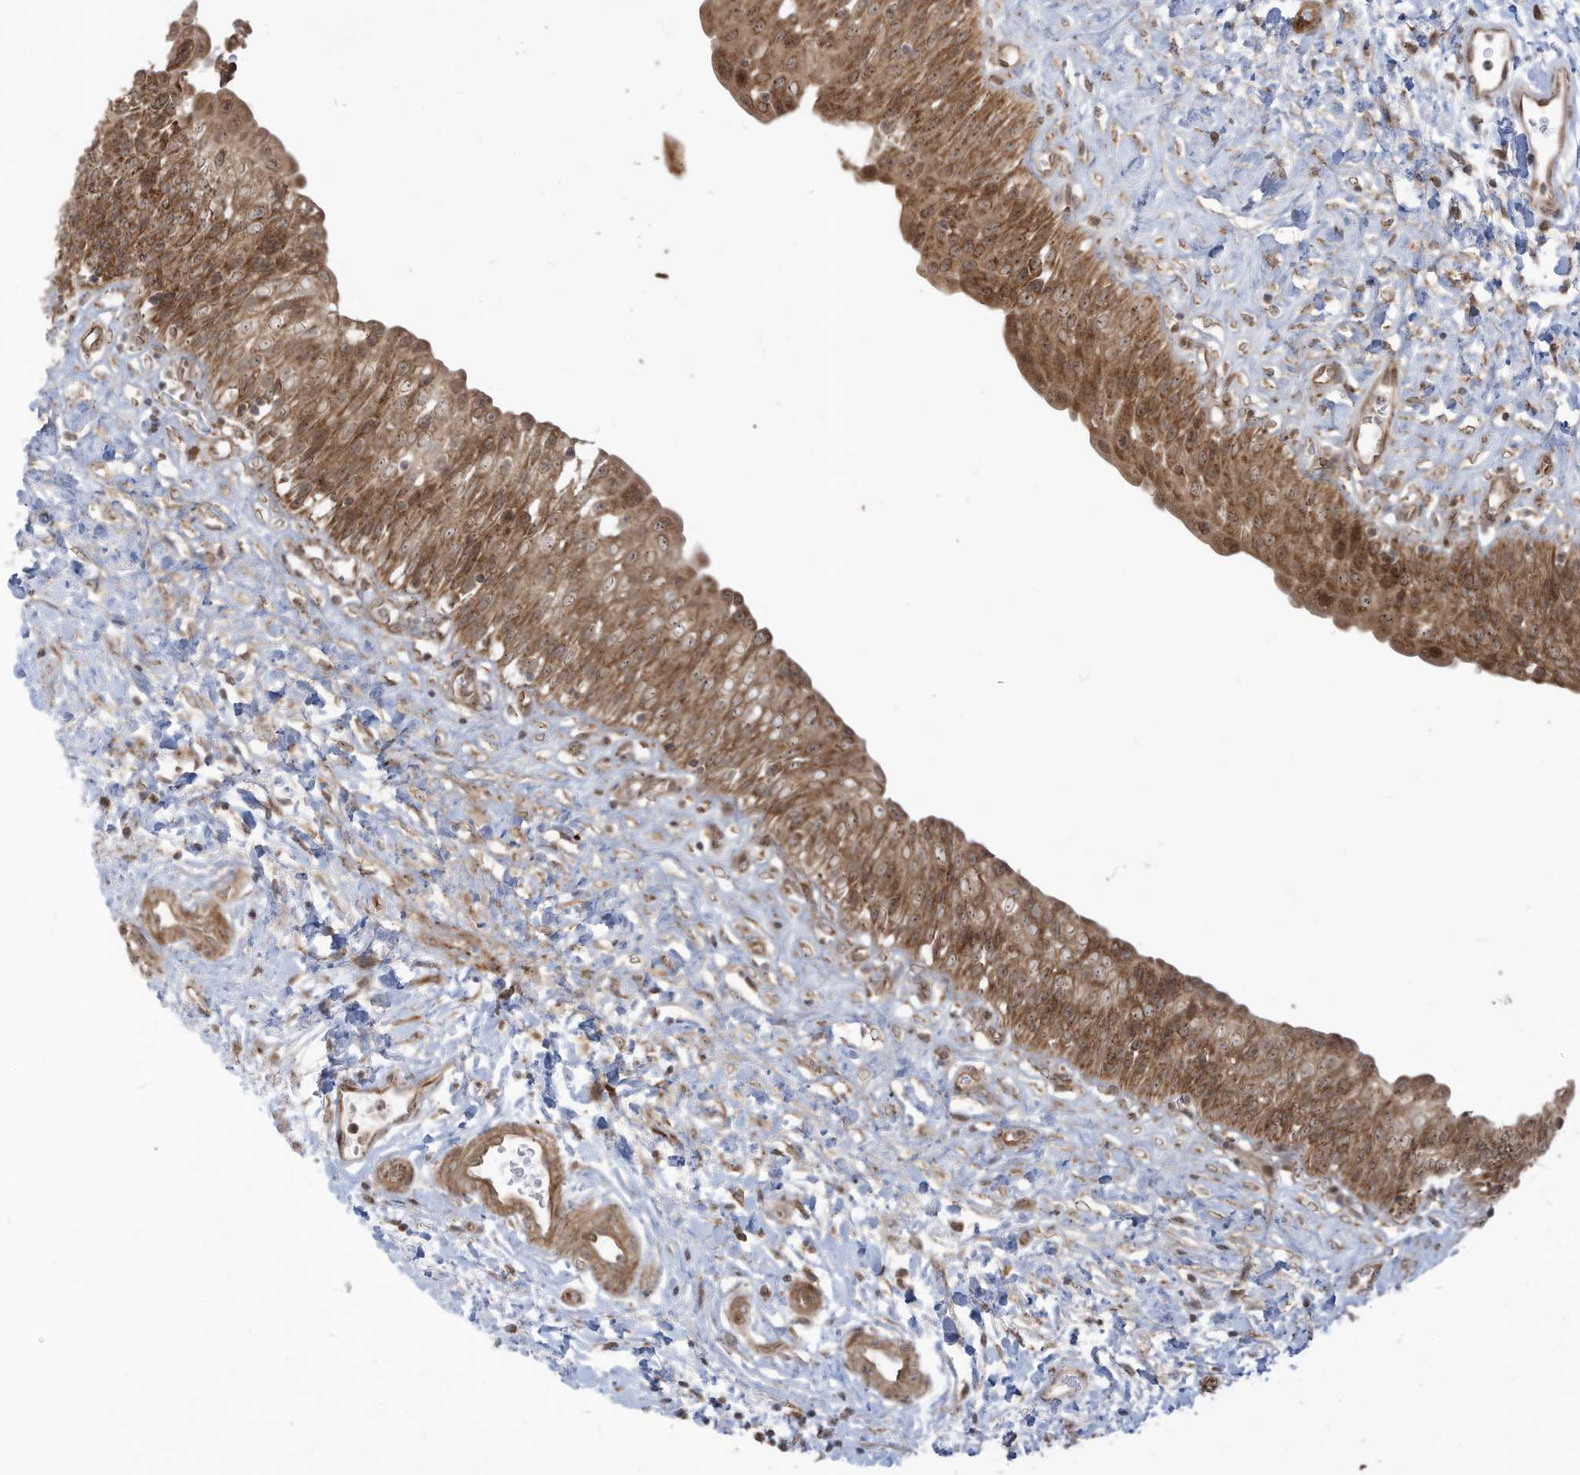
{"staining": {"intensity": "moderate", "quantity": ">75%", "location": "cytoplasmic/membranous"}, "tissue": "urinary bladder", "cell_type": "Urothelial cells", "image_type": "normal", "snomed": [{"axis": "morphology", "description": "Normal tissue, NOS"}, {"axis": "topography", "description": "Urinary bladder"}], "caption": "Urinary bladder stained for a protein (brown) displays moderate cytoplasmic/membranous positive positivity in about >75% of urothelial cells.", "gene": "TRIM67", "patient": {"sex": "male", "age": 51}}